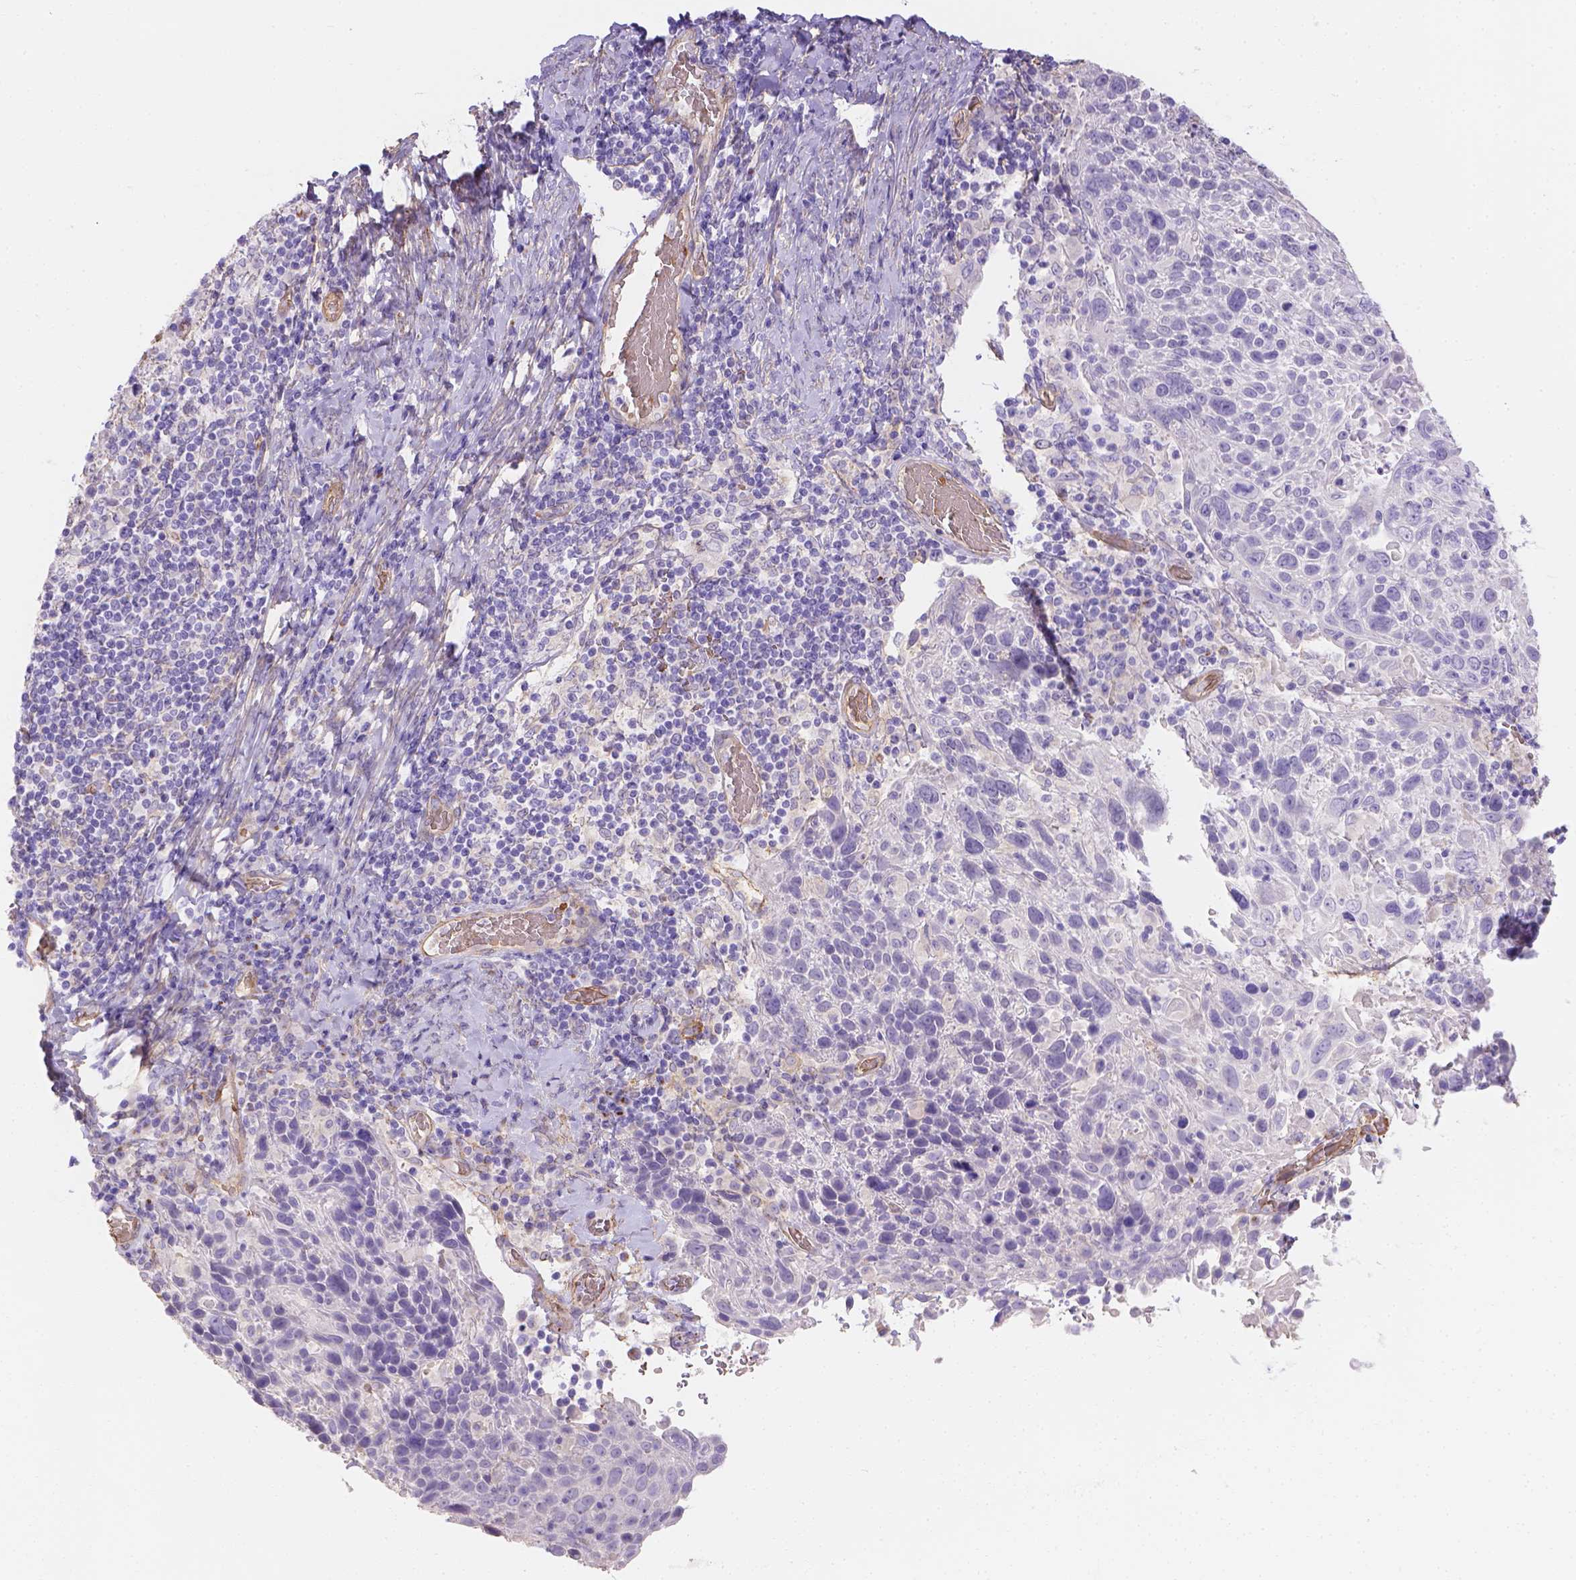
{"staining": {"intensity": "negative", "quantity": "none", "location": "none"}, "tissue": "cervical cancer", "cell_type": "Tumor cells", "image_type": "cancer", "snomed": [{"axis": "morphology", "description": "Squamous cell carcinoma, NOS"}, {"axis": "topography", "description": "Cervix"}], "caption": "Immunohistochemical staining of squamous cell carcinoma (cervical) displays no significant staining in tumor cells. The staining was performed using DAB to visualize the protein expression in brown, while the nuclei were stained in blue with hematoxylin (Magnification: 20x).", "gene": "SLC40A1", "patient": {"sex": "female", "age": 61}}